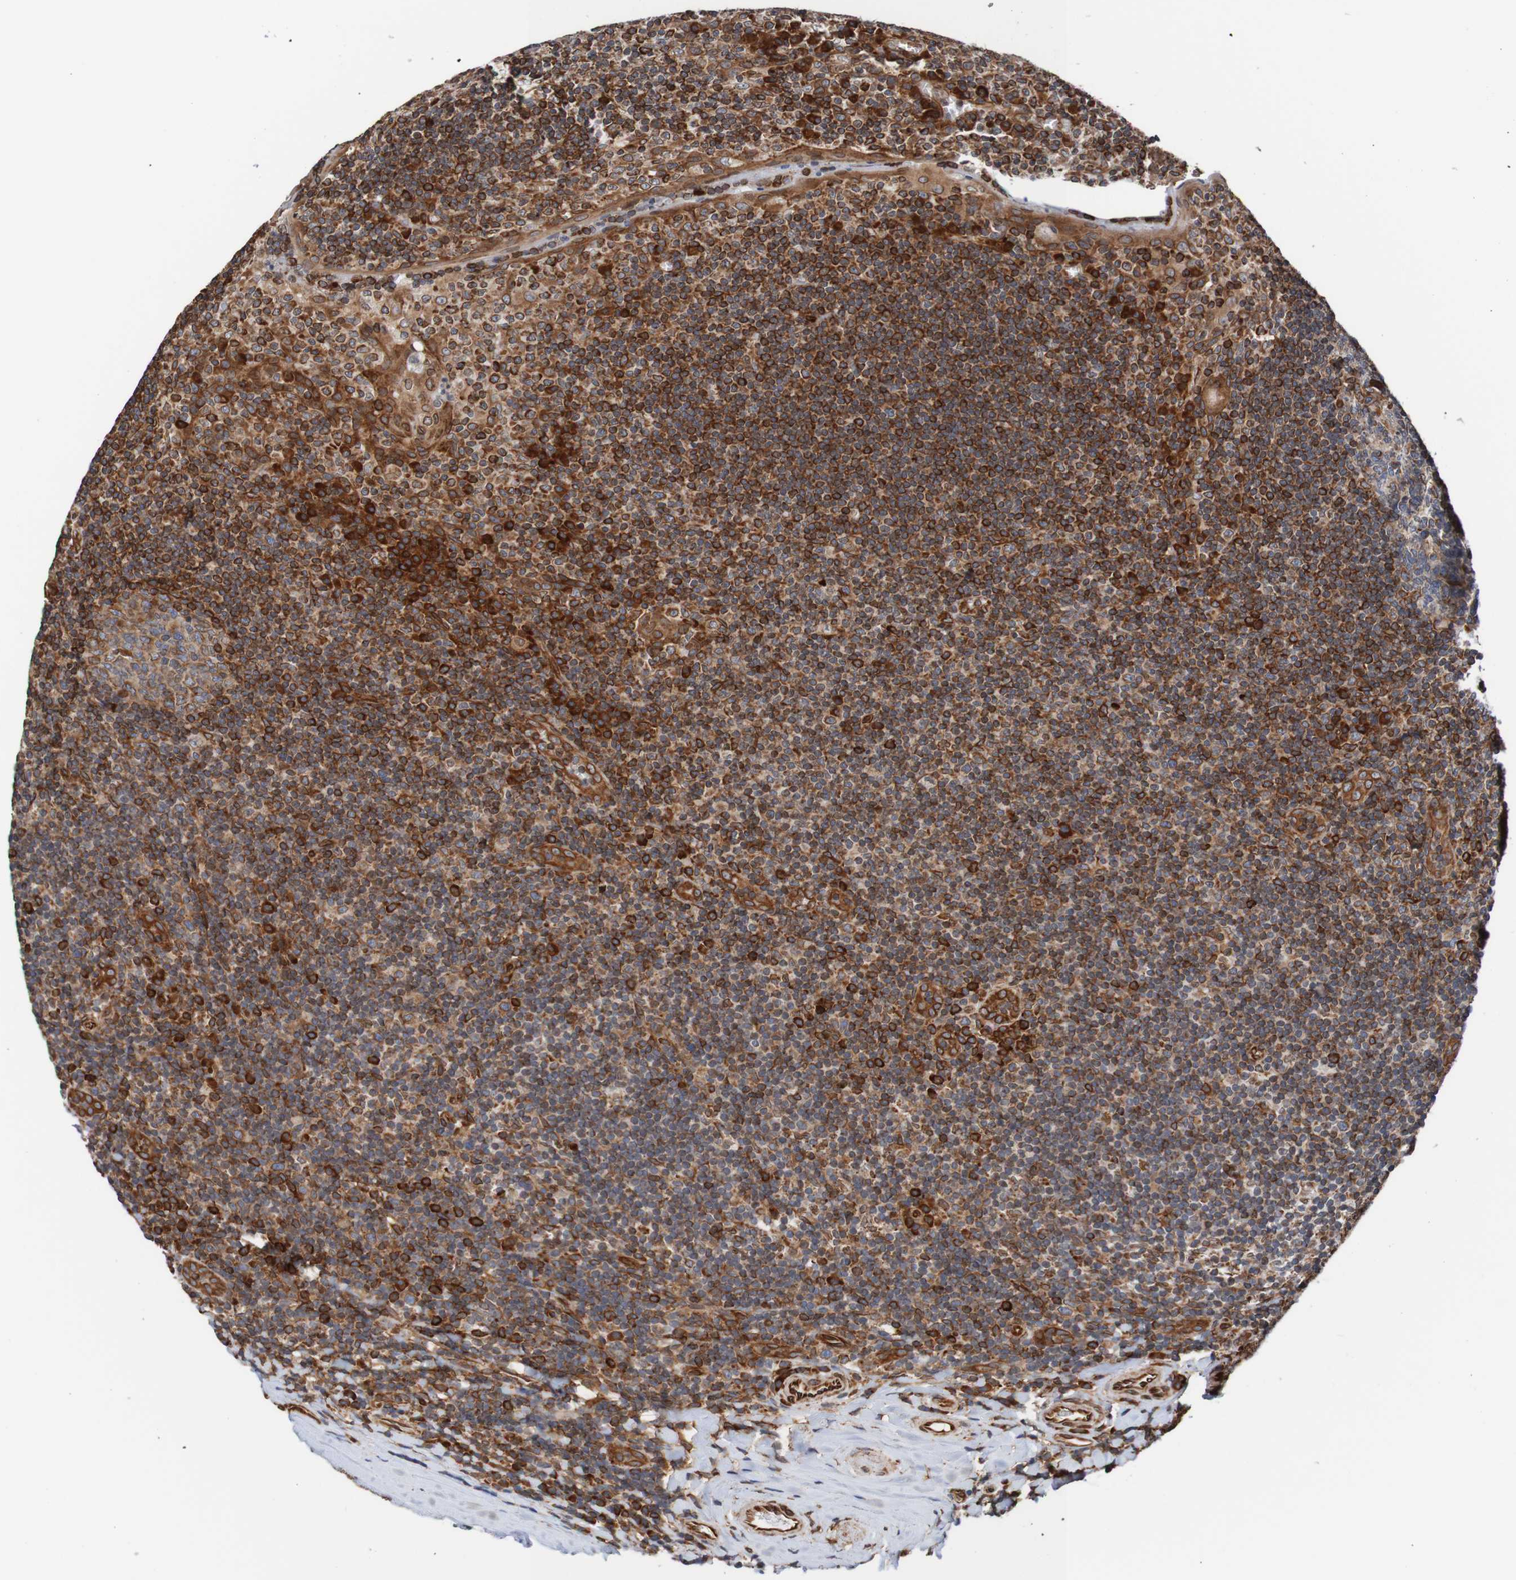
{"staining": {"intensity": "moderate", "quantity": "25%-75%", "location": "cytoplasmic/membranous,nuclear"}, "tissue": "tonsil", "cell_type": "Germinal center cells", "image_type": "normal", "snomed": [{"axis": "morphology", "description": "Normal tissue, NOS"}, {"axis": "topography", "description": "Tonsil"}], "caption": "Benign tonsil displays moderate cytoplasmic/membranous,nuclear expression in approximately 25%-75% of germinal center cells, visualized by immunohistochemistry.", "gene": "TMEM109", "patient": {"sex": "male", "age": 37}}